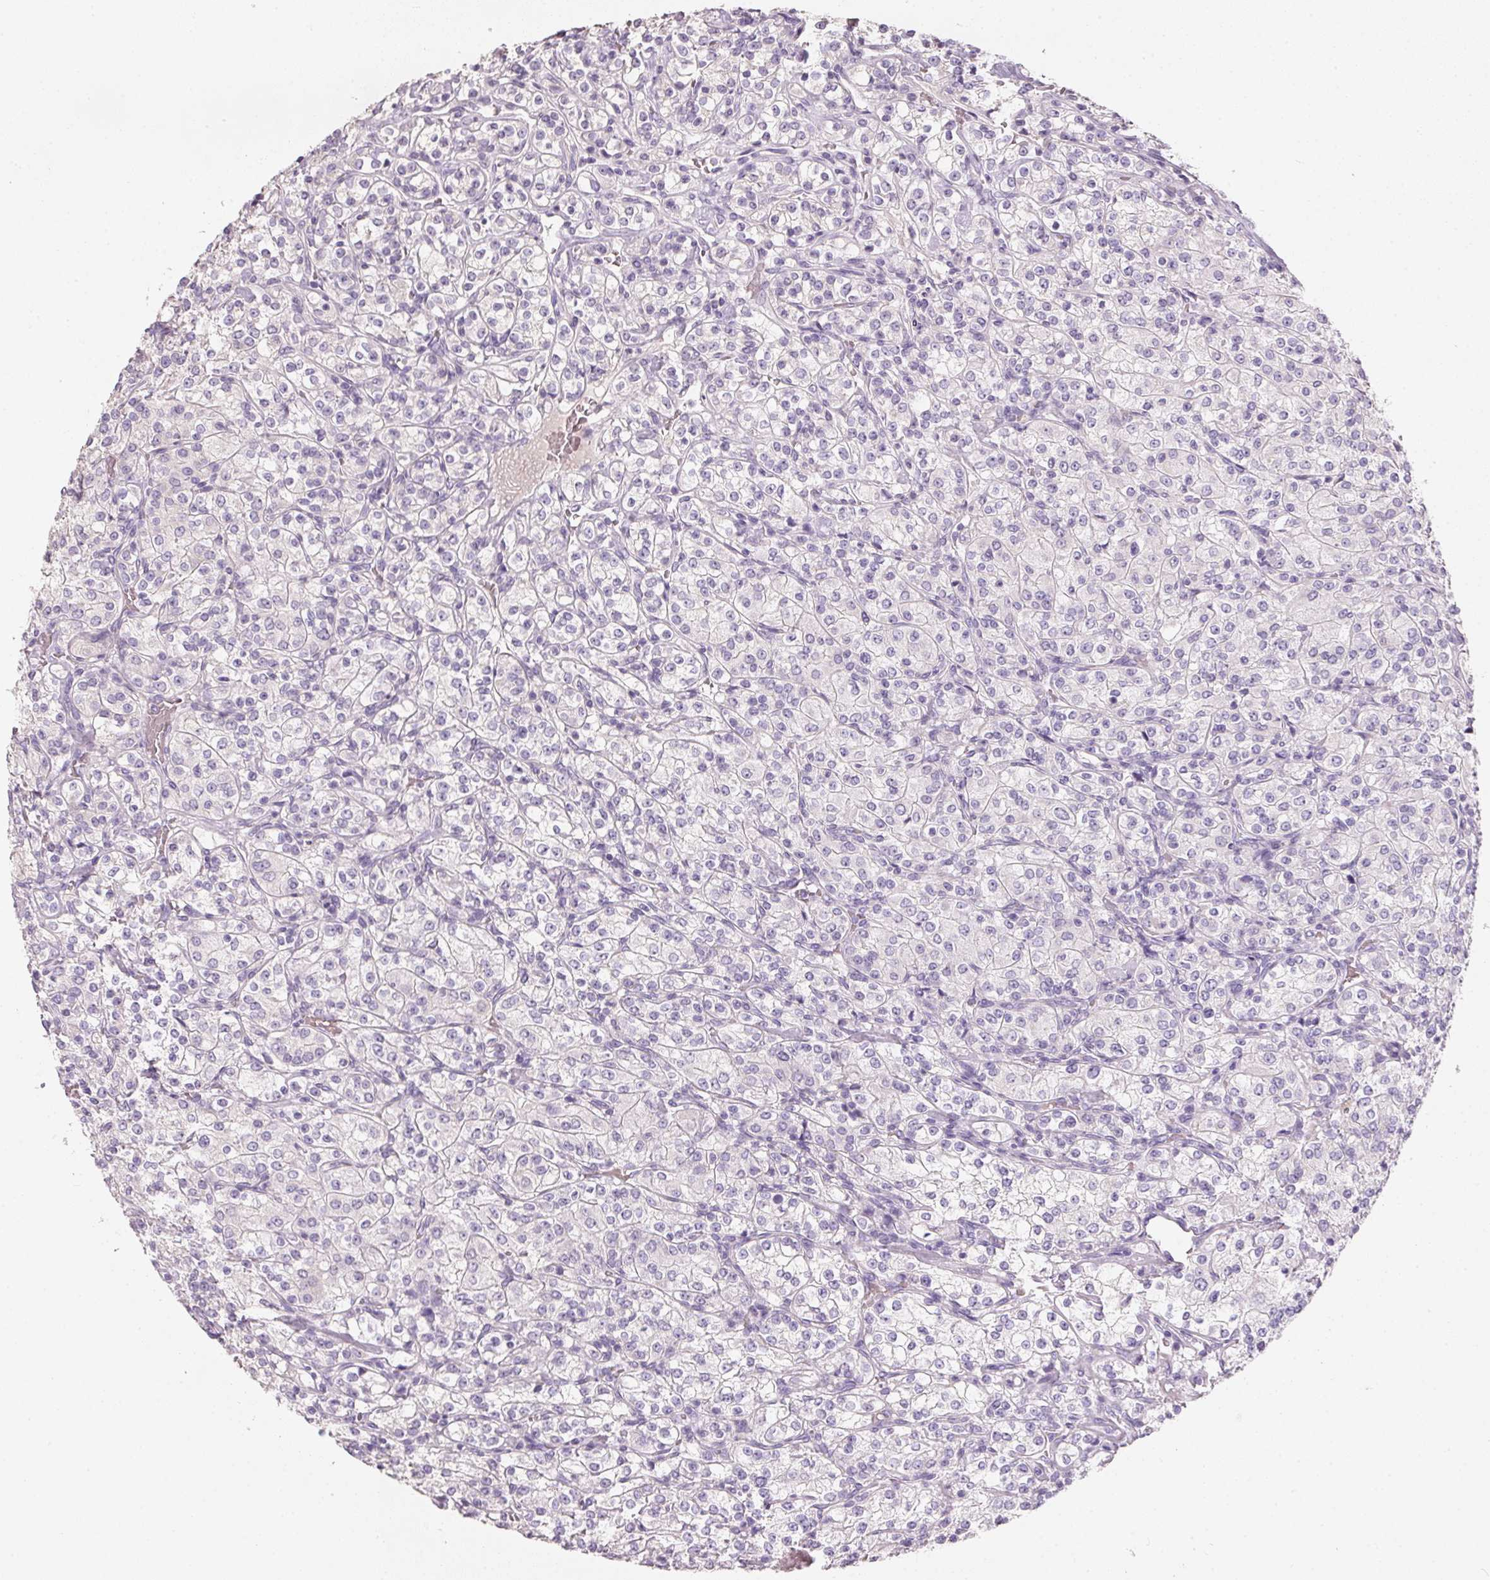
{"staining": {"intensity": "negative", "quantity": "none", "location": "none"}, "tissue": "renal cancer", "cell_type": "Tumor cells", "image_type": "cancer", "snomed": [{"axis": "morphology", "description": "Adenocarcinoma, NOS"}, {"axis": "topography", "description": "Kidney"}], "caption": "This is an IHC histopathology image of human renal cancer (adenocarcinoma). There is no expression in tumor cells.", "gene": "HSD17B1", "patient": {"sex": "male", "age": 77}}